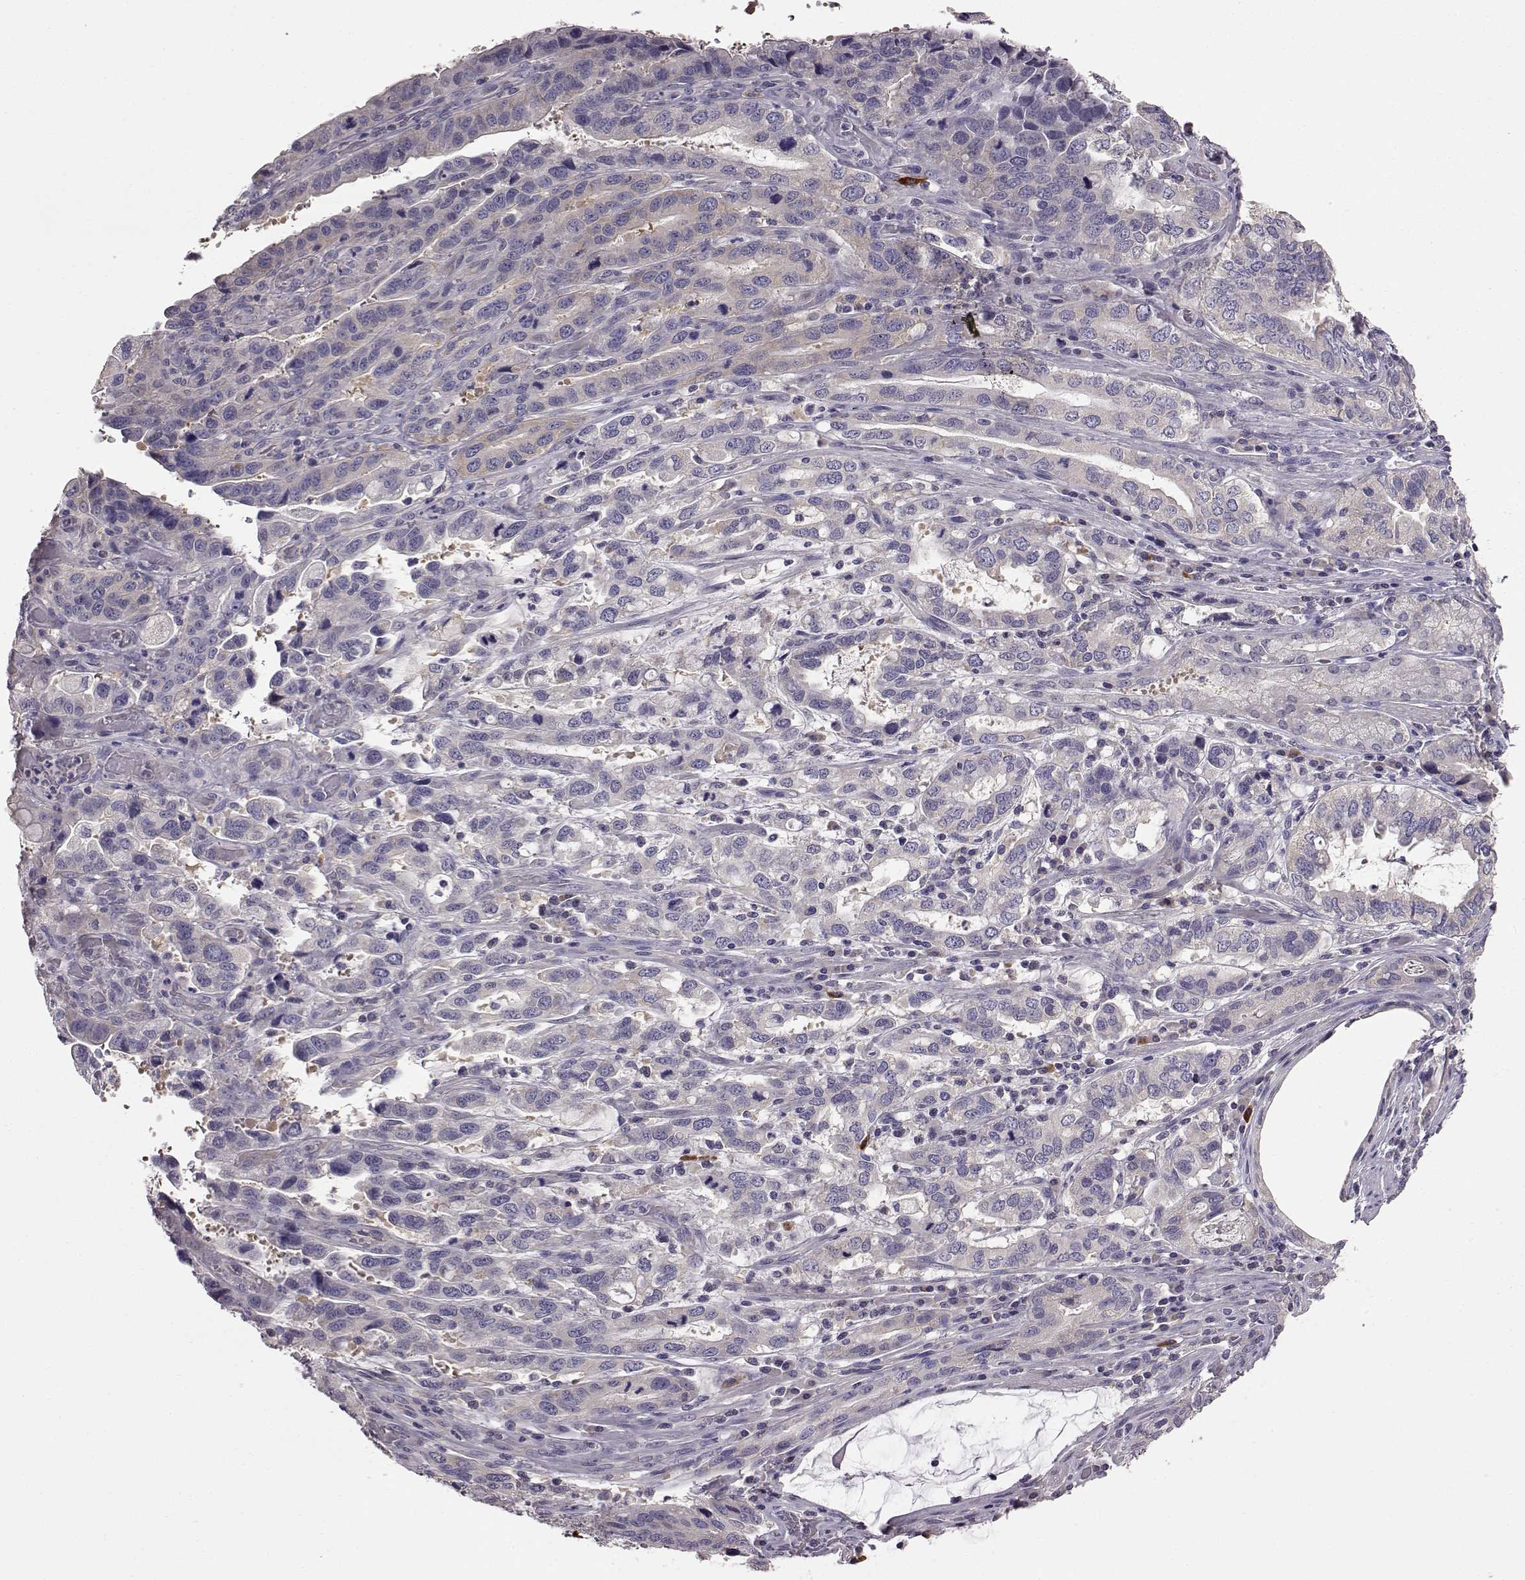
{"staining": {"intensity": "negative", "quantity": "none", "location": "none"}, "tissue": "stomach cancer", "cell_type": "Tumor cells", "image_type": "cancer", "snomed": [{"axis": "morphology", "description": "Adenocarcinoma, NOS"}, {"axis": "topography", "description": "Stomach, lower"}], "caption": "Micrograph shows no significant protein expression in tumor cells of stomach cancer (adenocarcinoma). The staining is performed using DAB (3,3'-diaminobenzidine) brown chromogen with nuclei counter-stained in using hematoxylin.", "gene": "ADGRG2", "patient": {"sex": "female", "age": 76}}